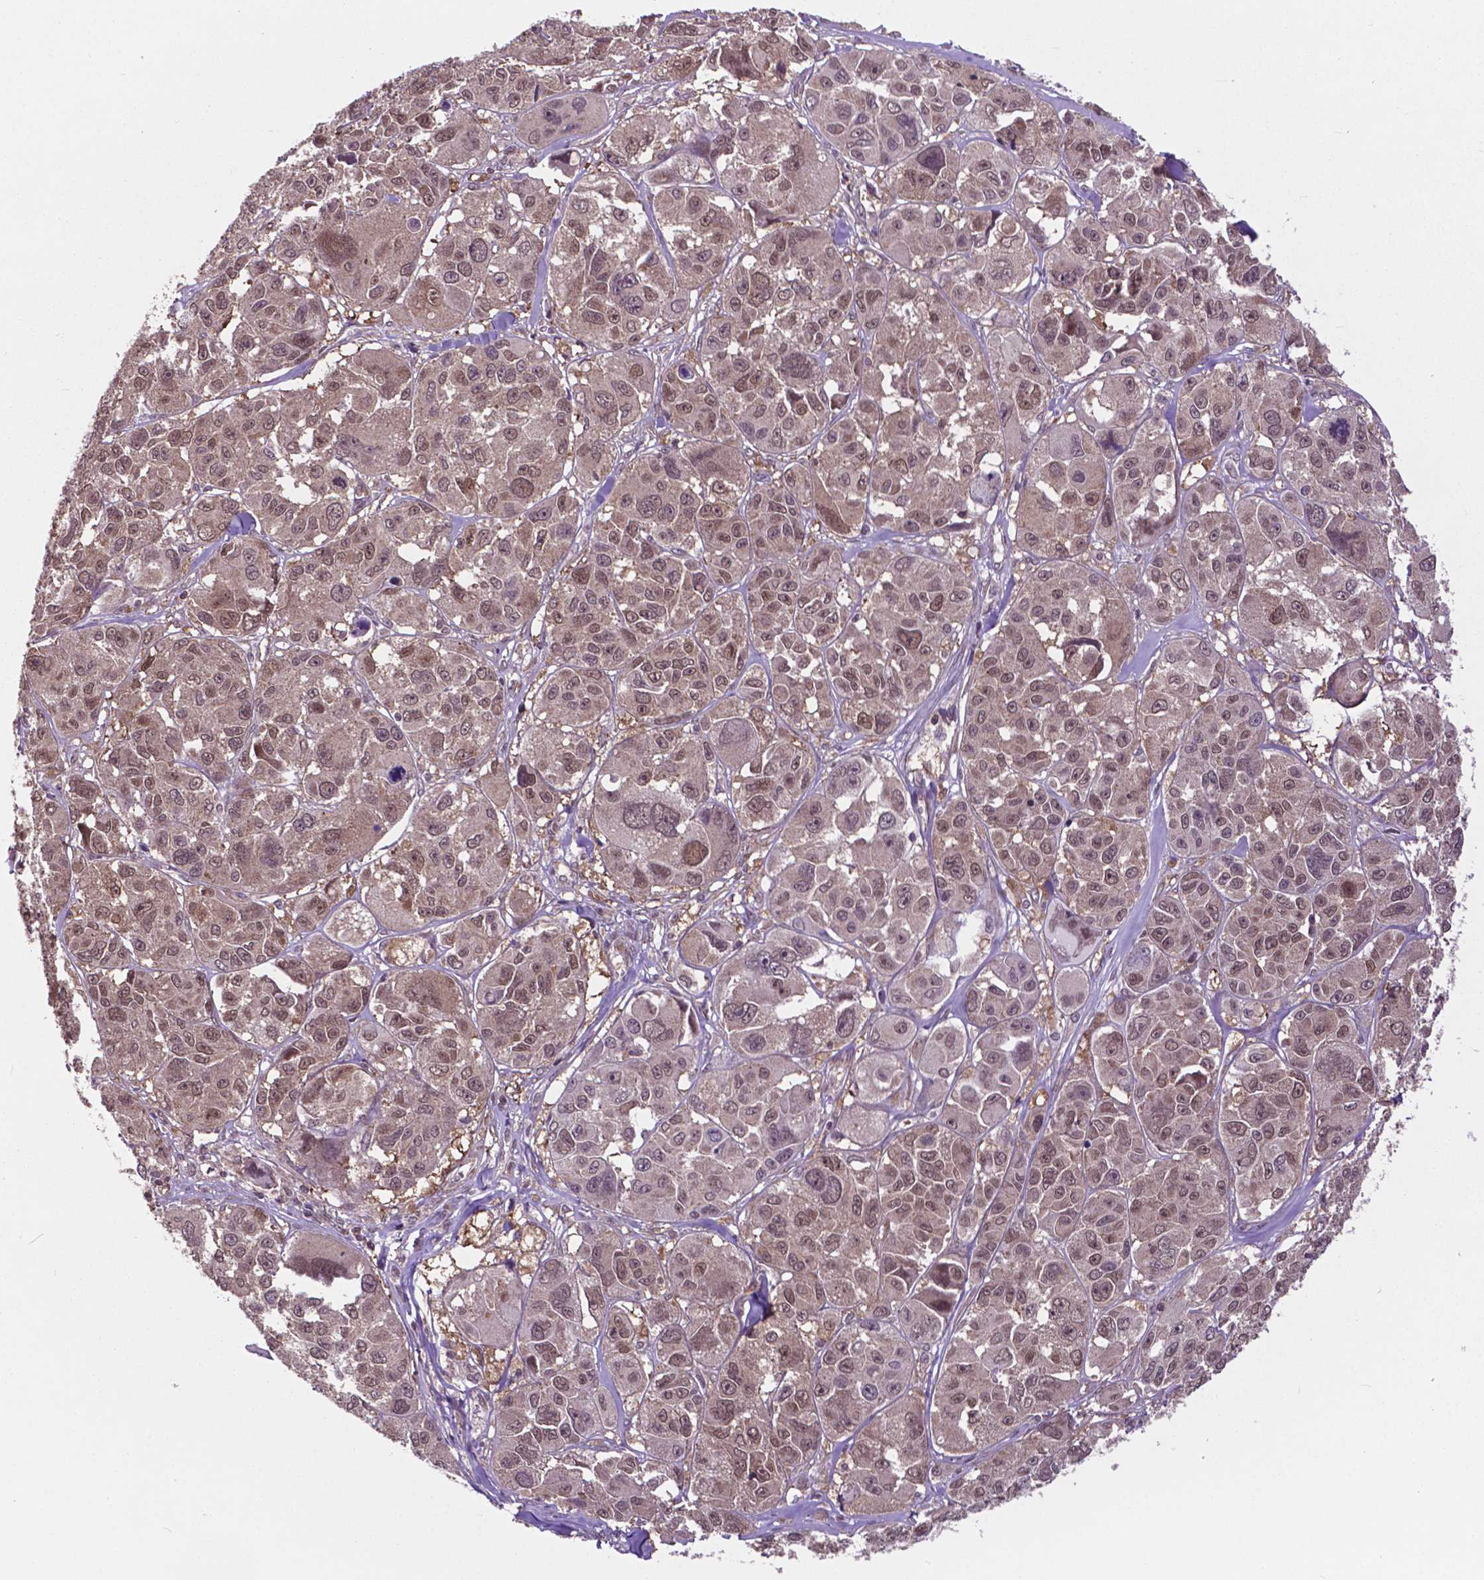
{"staining": {"intensity": "moderate", "quantity": "25%-75%", "location": "nuclear"}, "tissue": "melanoma", "cell_type": "Tumor cells", "image_type": "cancer", "snomed": [{"axis": "morphology", "description": "Malignant melanoma, NOS"}, {"axis": "topography", "description": "Skin"}], "caption": "Human malignant melanoma stained for a protein (brown) reveals moderate nuclear positive staining in about 25%-75% of tumor cells.", "gene": "OTUB1", "patient": {"sex": "female", "age": 66}}